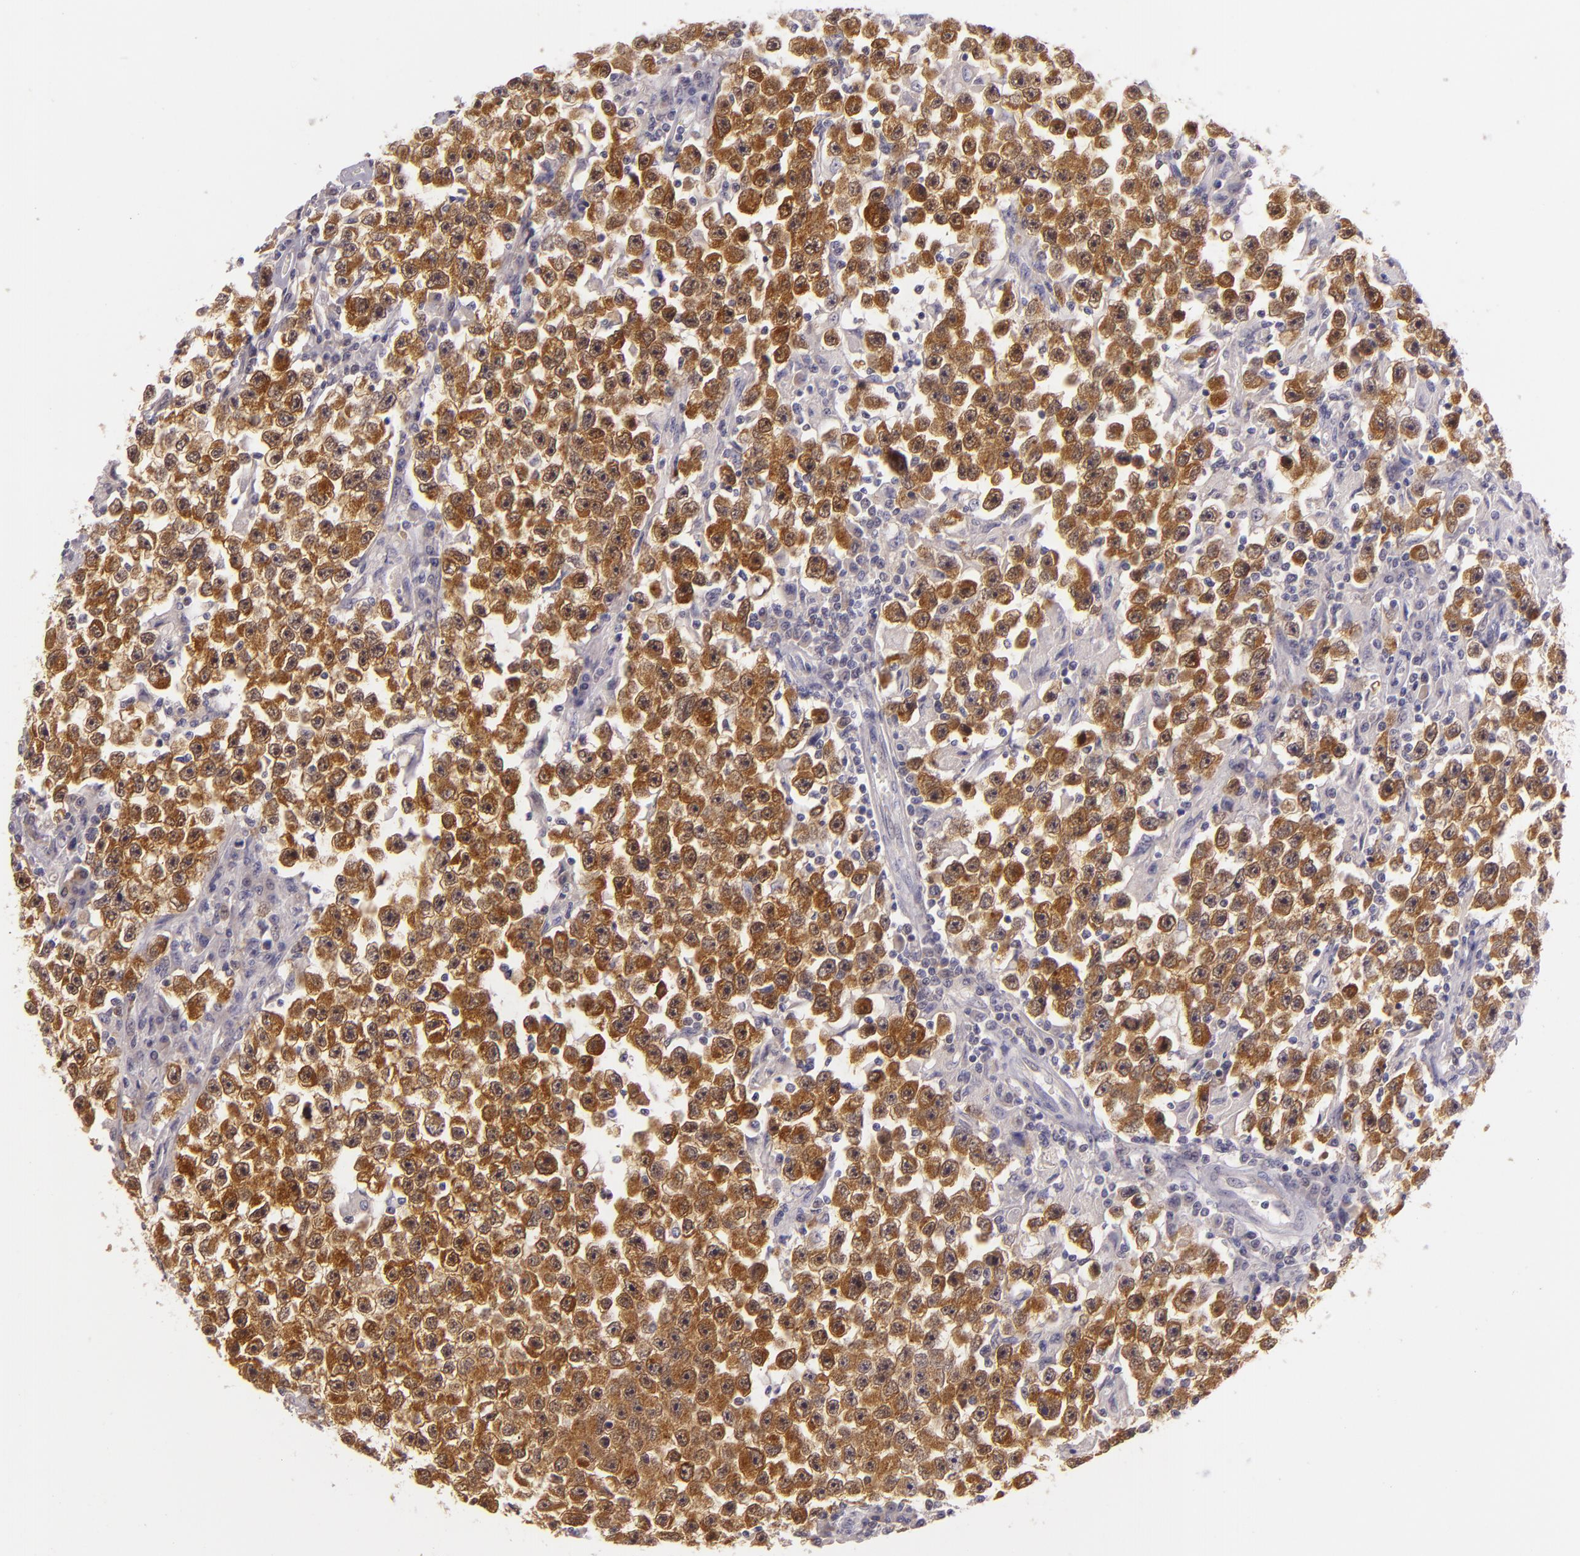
{"staining": {"intensity": "strong", "quantity": ">75%", "location": "cytoplasmic/membranous,nuclear"}, "tissue": "testis cancer", "cell_type": "Tumor cells", "image_type": "cancer", "snomed": [{"axis": "morphology", "description": "Seminoma, NOS"}, {"axis": "topography", "description": "Testis"}], "caption": "This micrograph demonstrates immunohistochemistry (IHC) staining of testis cancer, with high strong cytoplasmic/membranous and nuclear staining in approximately >75% of tumor cells.", "gene": "CSE1L", "patient": {"sex": "male", "age": 33}}